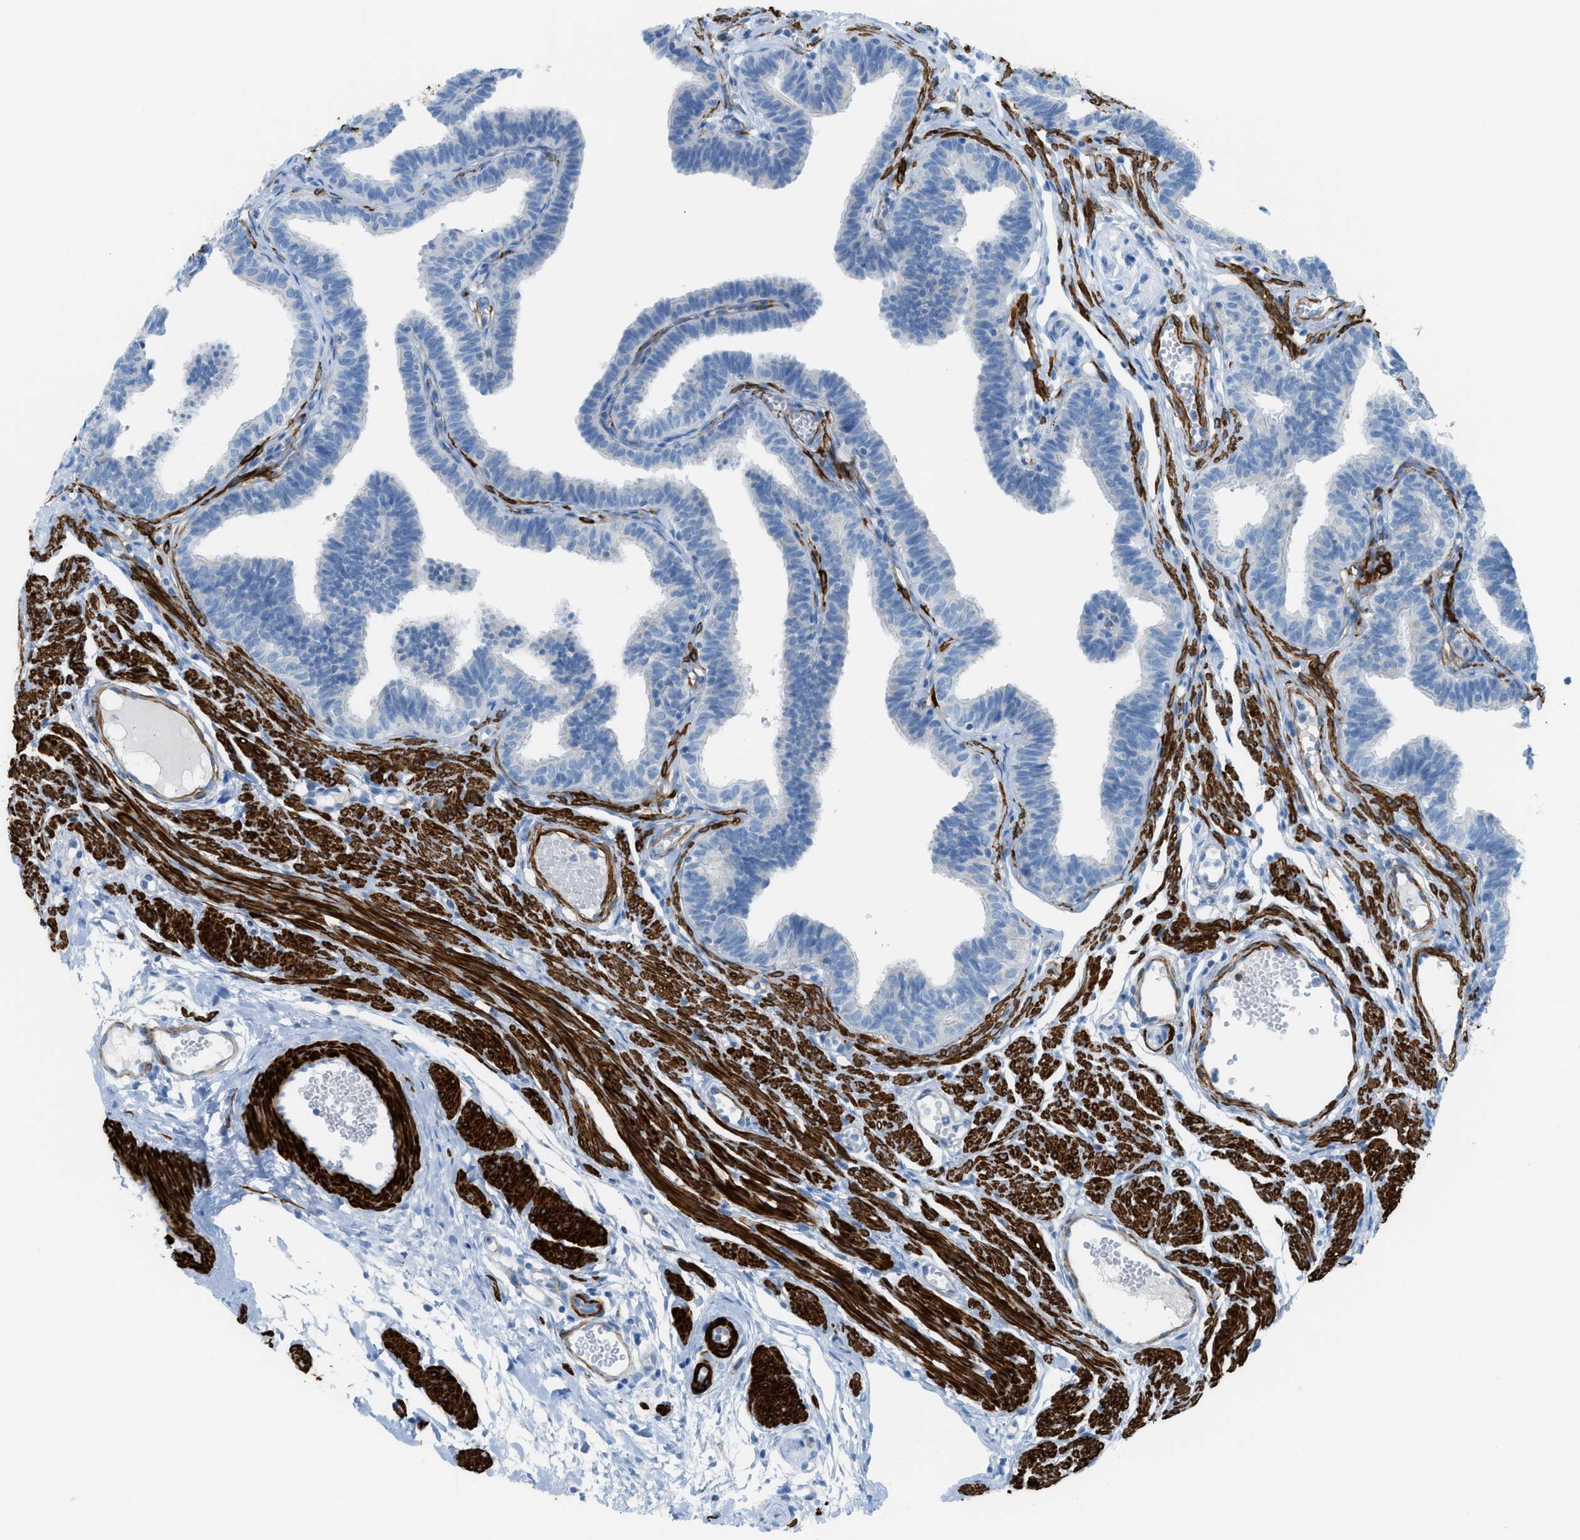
{"staining": {"intensity": "negative", "quantity": "none", "location": "none"}, "tissue": "fallopian tube", "cell_type": "Glandular cells", "image_type": "normal", "snomed": [{"axis": "morphology", "description": "Normal tissue, NOS"}, {"axis": "topography", "description": "Fallopian tube"}, {"axis": "topography", "description": "Ovary"}], "caption": "IHC micrograph of benign human fallopian tube stained for a protein (brown), which shows no expression in glandular cells.", "gene": "MYH11", "patient": {"sex": "female", "age": 23}}